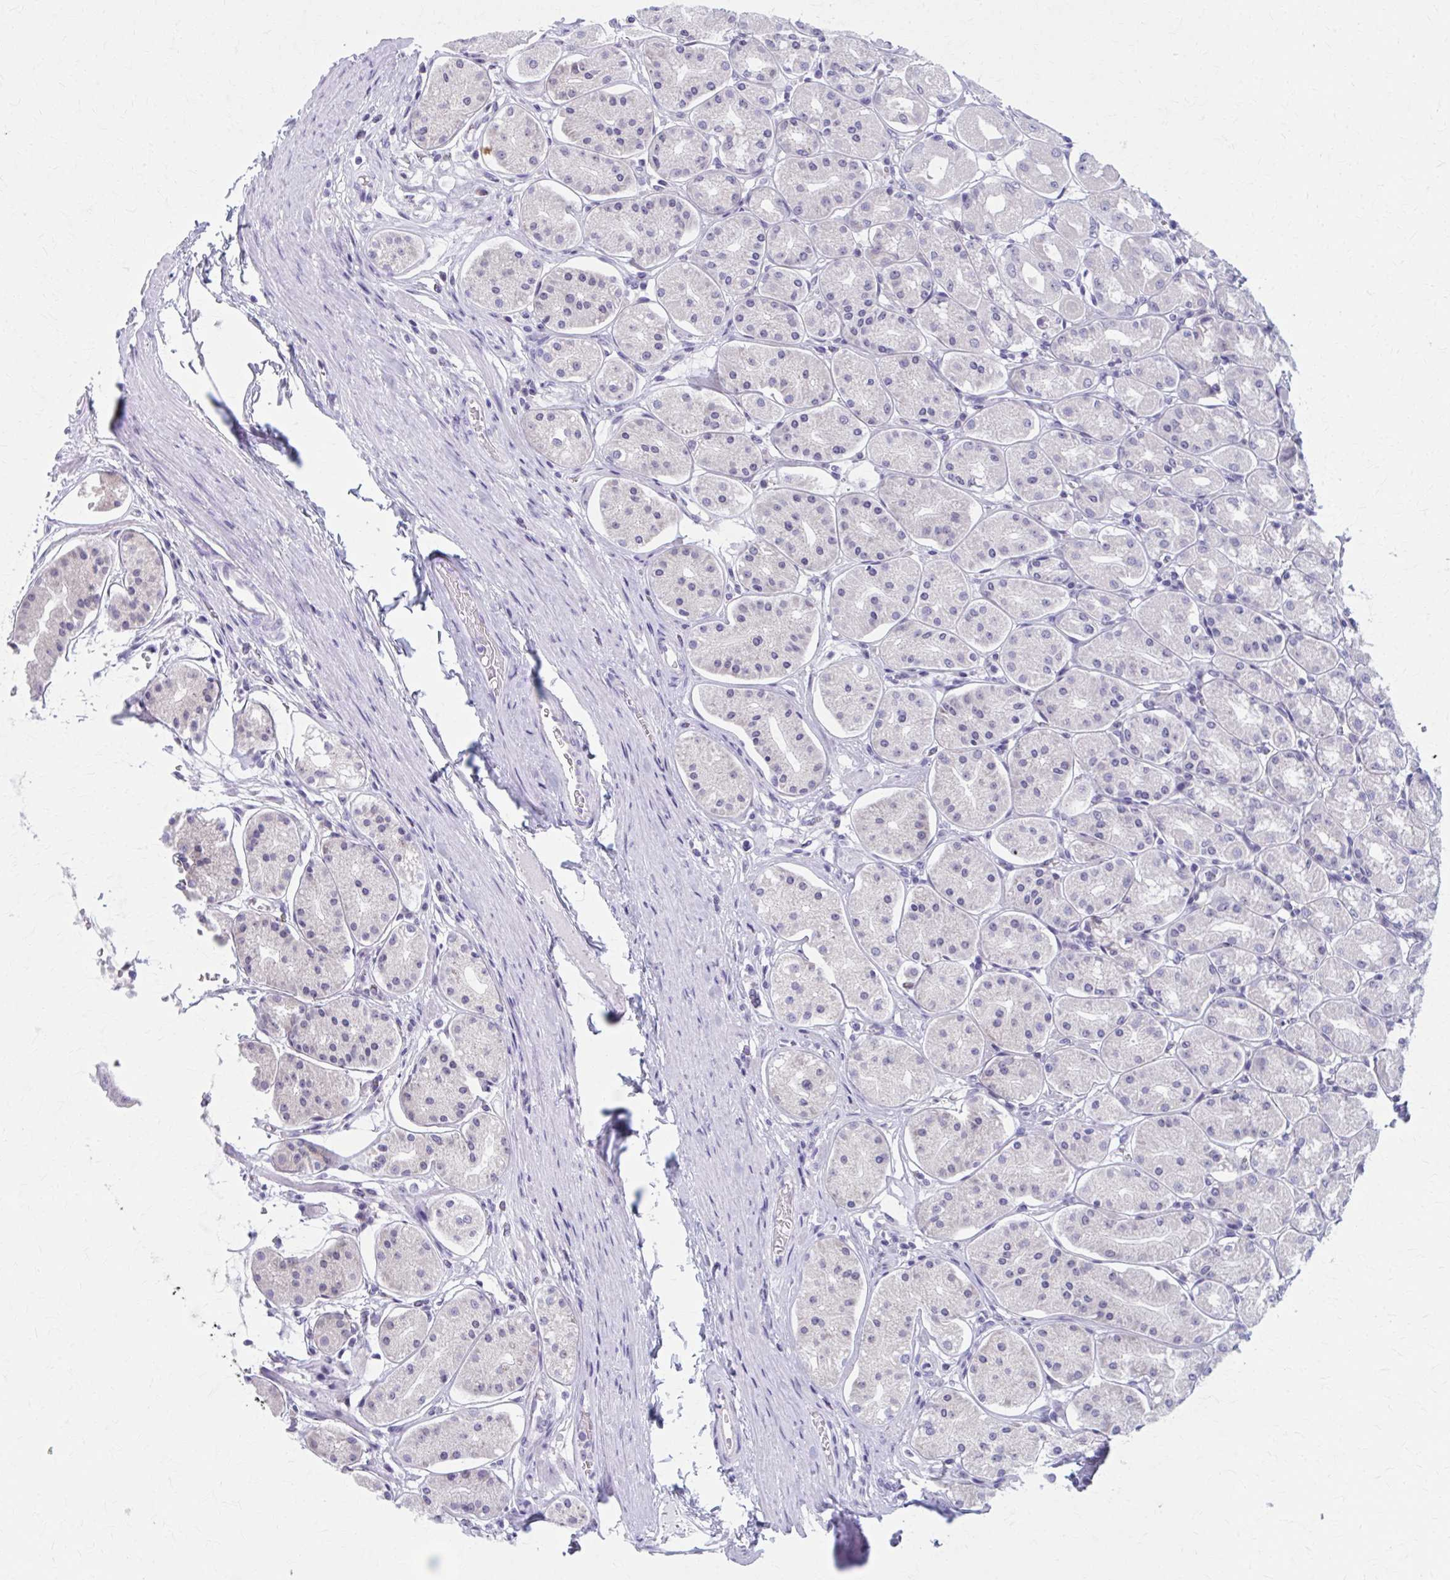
{"staining": {"intensity": "weak", "quantity": "25%-75%", "location": "nuclear"}, "tissue": "stomach", "cell_type": "Glandular cells", "image_type": "normal", "snomed": [{"axis": "morphology", "description": "Normal tissue, NOS"}, {"axis": "topography", "description": "Stomach"}, {"axis": "topography", "description": "Stomach, lower"}], "caption": "A brown stain shows weak nuclear expression of a protein in glandular cells of unremarkable stomach. (brown staining indicates protein expression, while blue staining denotes nuclei).", "gene": "CCDC105", "patient": {"sex": "female", "age": 56}}